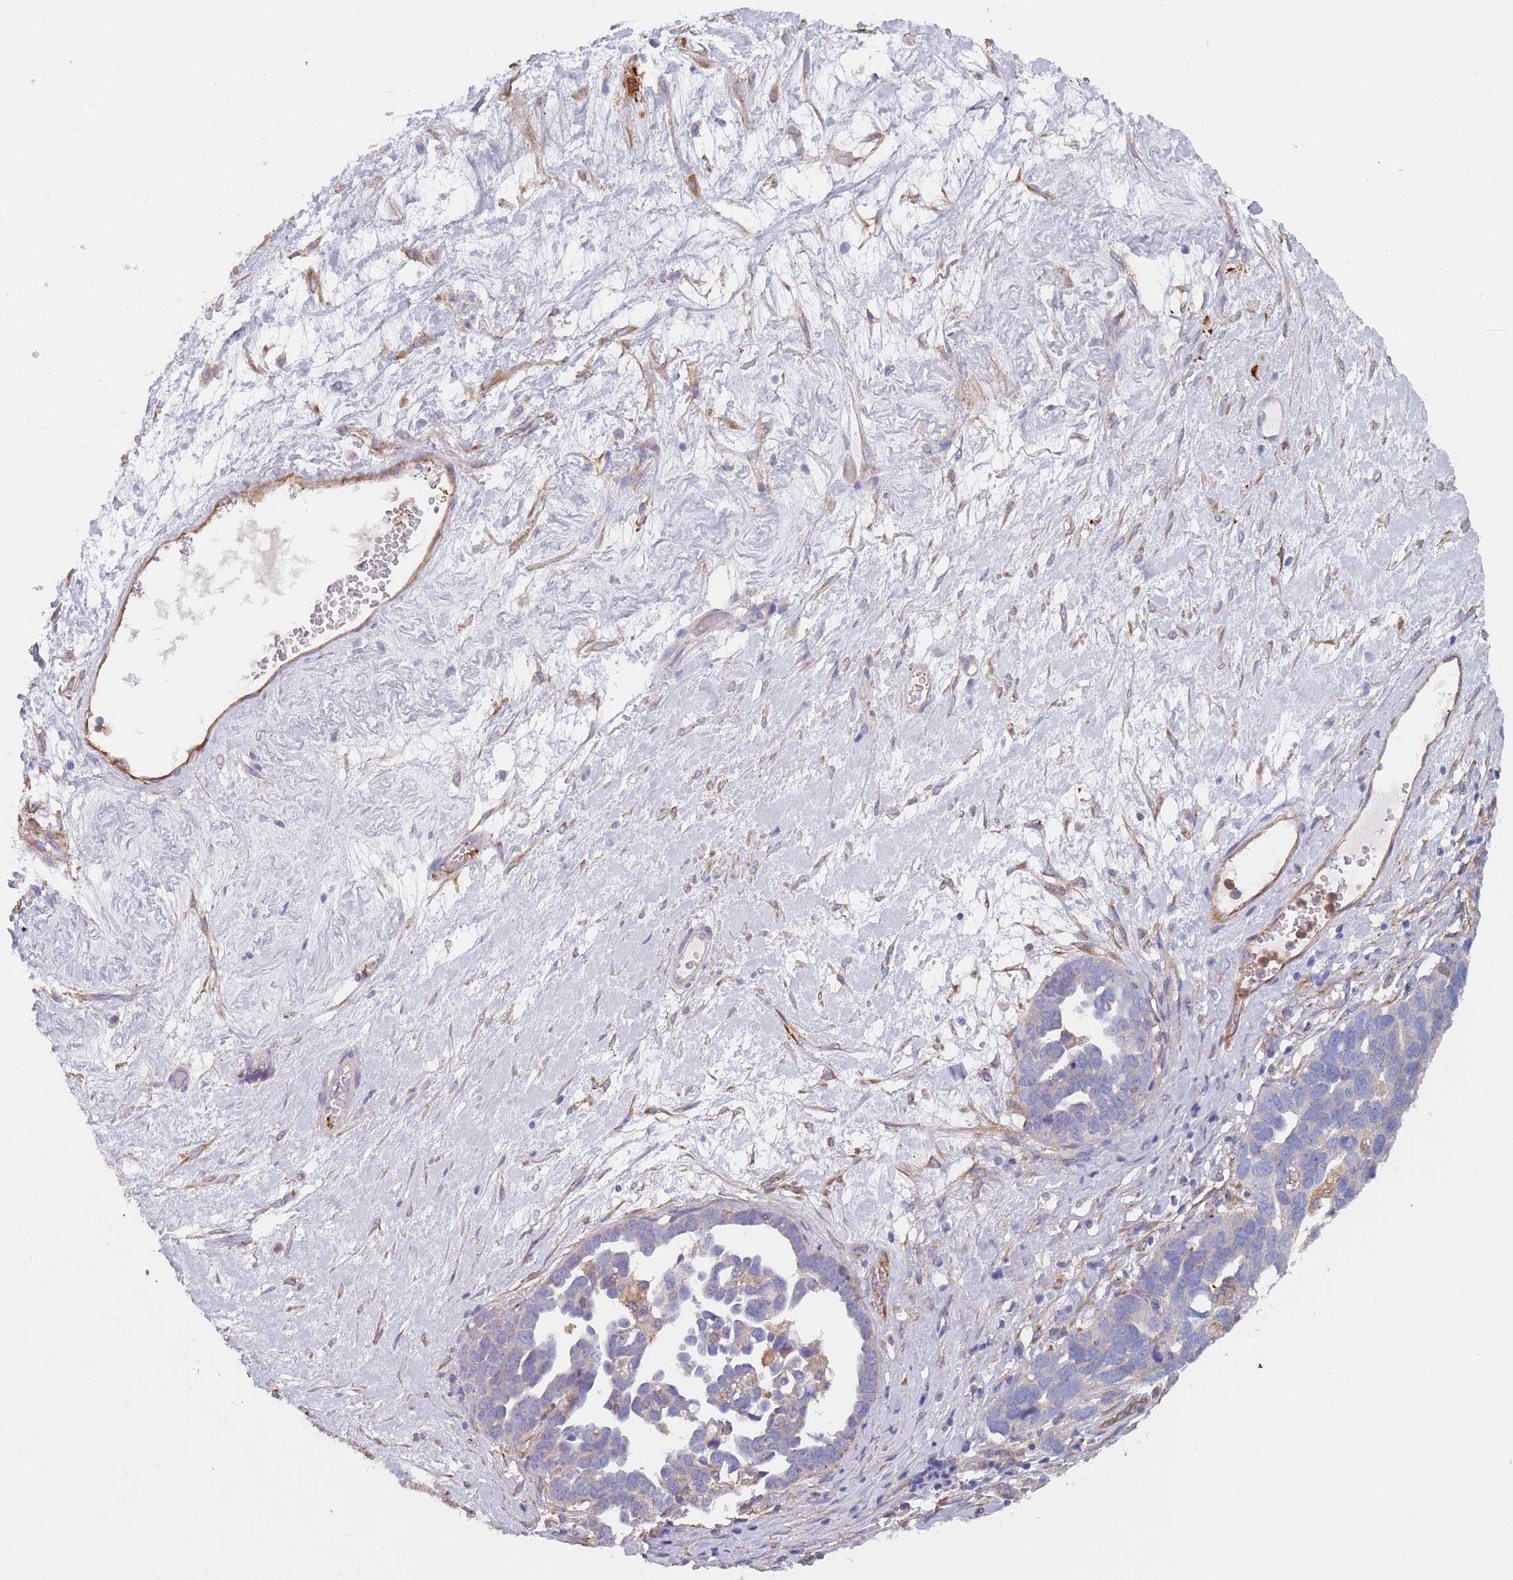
{"staining": {"intensity": "negative", "quantity": "none", "location": "none"}, "tissue": "ovarian cancer", "cell_type": "Tumor cells", "image_type": "cancer", "snomed": [{"axis": "morphology", "description": "Cystadenocarcinoma, serous, NOS"}, {"axis": "topography", "description": "Ovary"}], "caption": "The image reveals no staining of tumor cells in ovarian cancer. (DAB (3,3'-diaminobenzidine) immunohistochemistry, high magnification).", "gene": "DCUN1D3", "patient": {"sex": "female", "age": 54}}